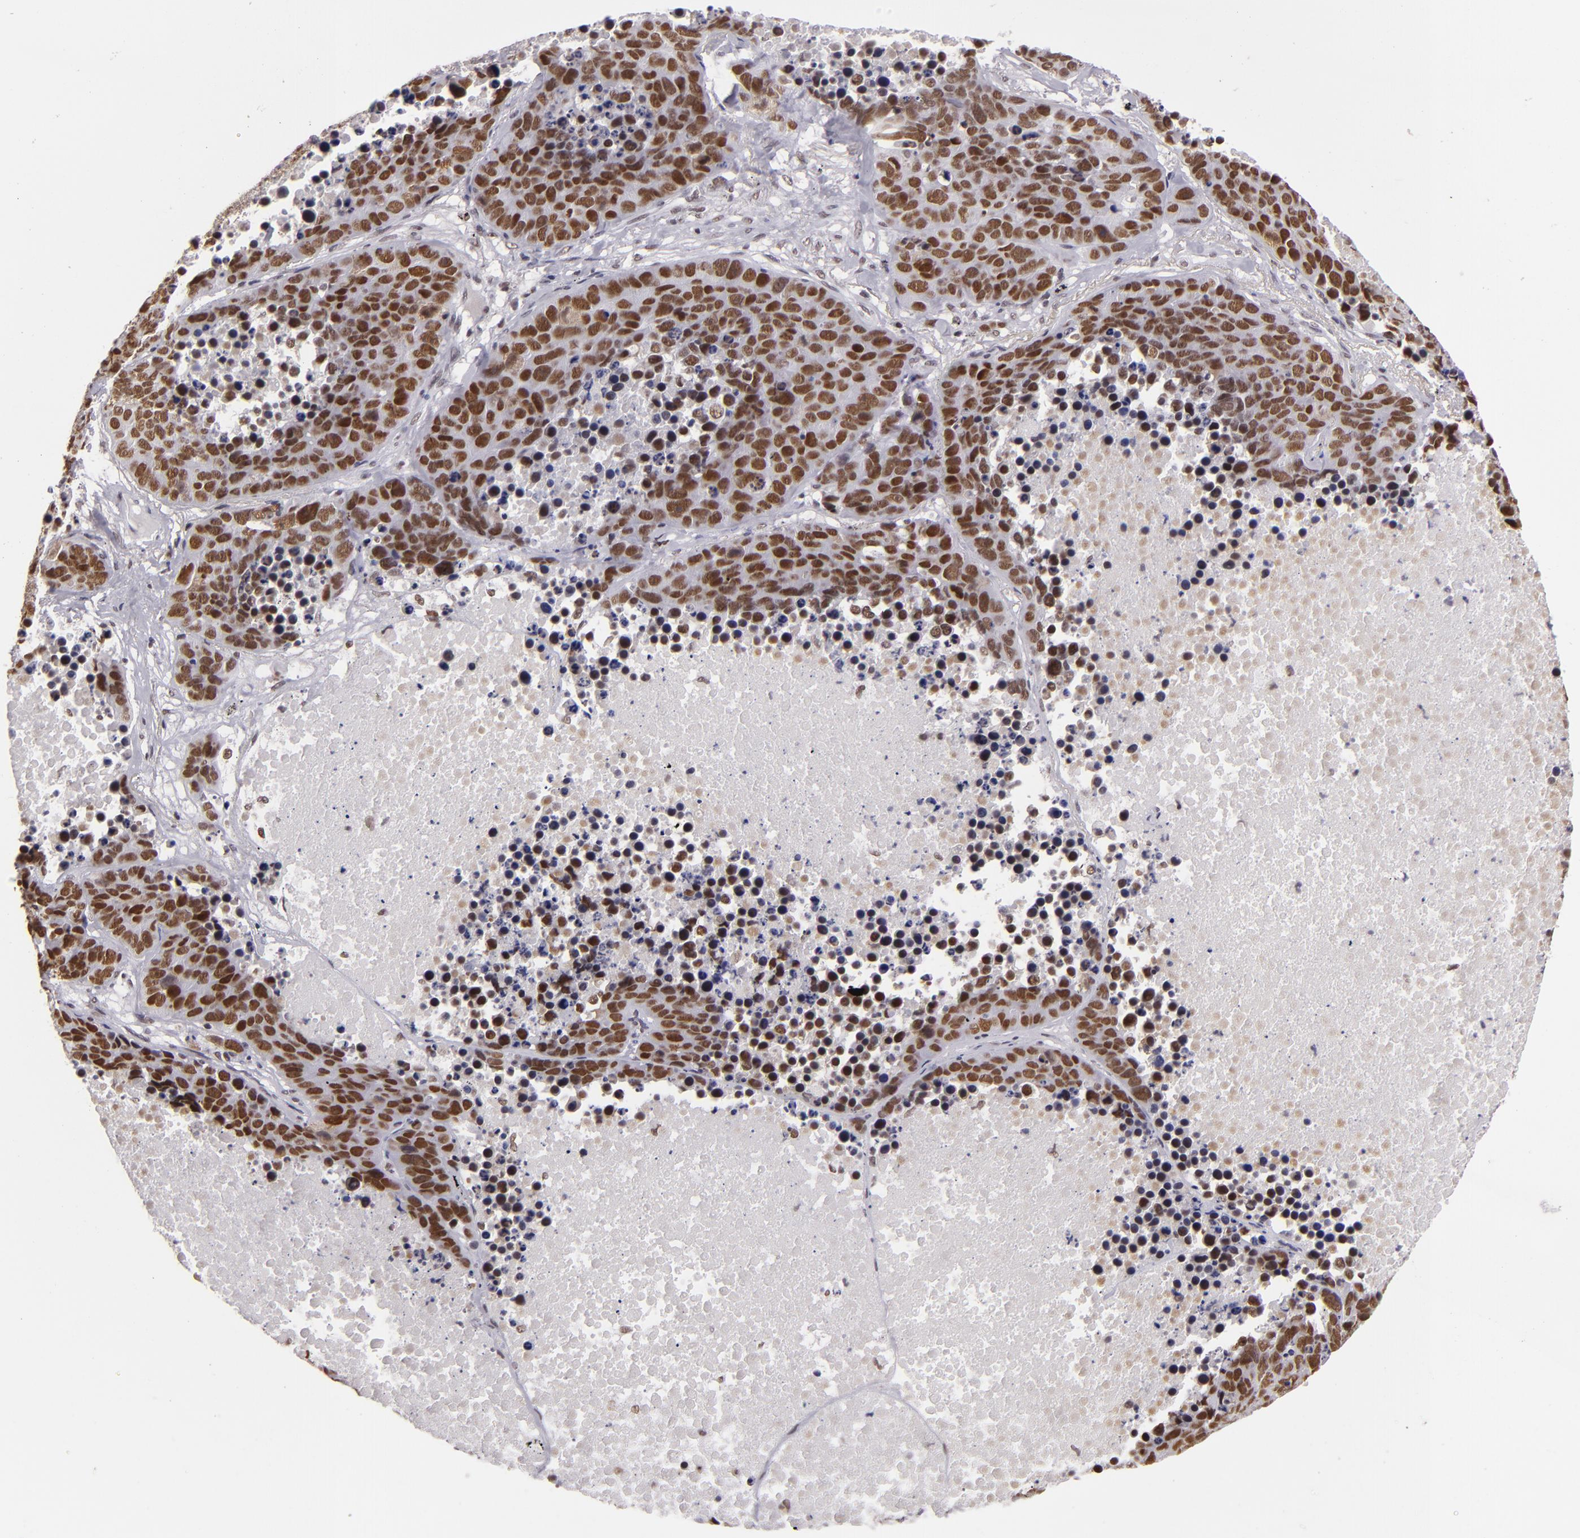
{"staining": {"intensity": "strong", "quantity": ">75%", "location": "nuclear"}, "tissue": "lung cancer", "cell_type": "Tumor cells", "image_type": "cancer", "snomed": [{"axis": "morphology", "description": "Carcinoid, malignant, NOS"}, {"axis": "topography", "description": "Lung"}], "caption": "Brown immunohistochemical staining in human lung cancer (malignant carcinoid) demonstrates strong nuclear positivity in about >75% of tumor cells.", "gene": "BRD8", "patient": {"sex": "male", "age": 60}}